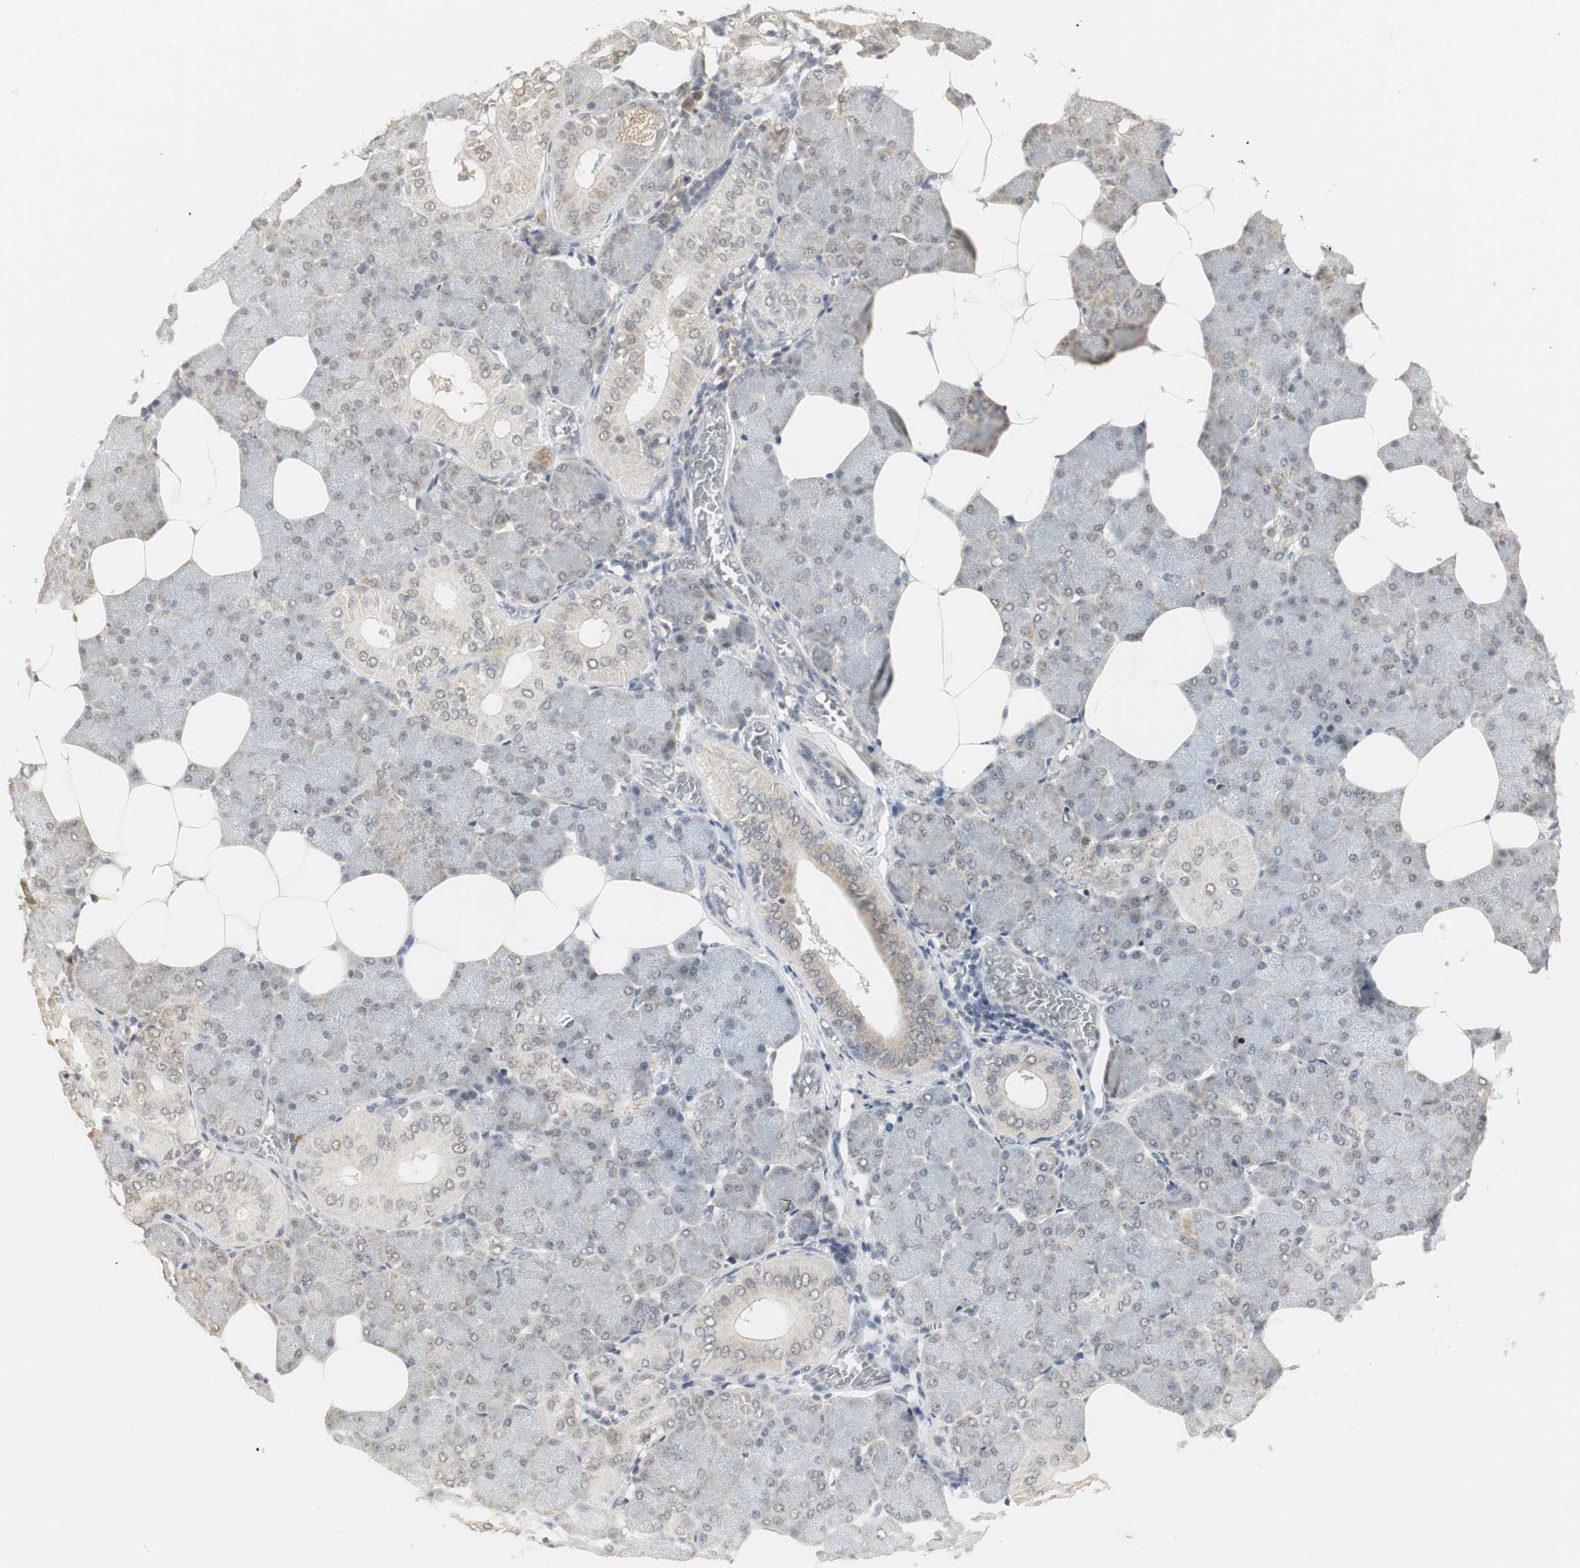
{"staining": {"intensity": "weak", "quantity": "25%-75%", "location": "cytoplasmic/membranous,nuclear"}, "tissue": "salivary gland", "cell_type": "Glandular cells", "image_type": "normal", "snomed": [{"axis": "morphology", "description": "Normal tissue, NOS"}, {"axis": "morphology", "description": "Adenoma, NOS"}, {"axis": "topography", "description": "Salivary gland"}], "caption": "Human salivary gland stained with a brown dye shows weak cytoplasmic/membranous,nuclear positive expression in approximately 25%-75% of glandular cells.", "gene": "ELOA", "patient": {"sex": "female", "age": 32}}